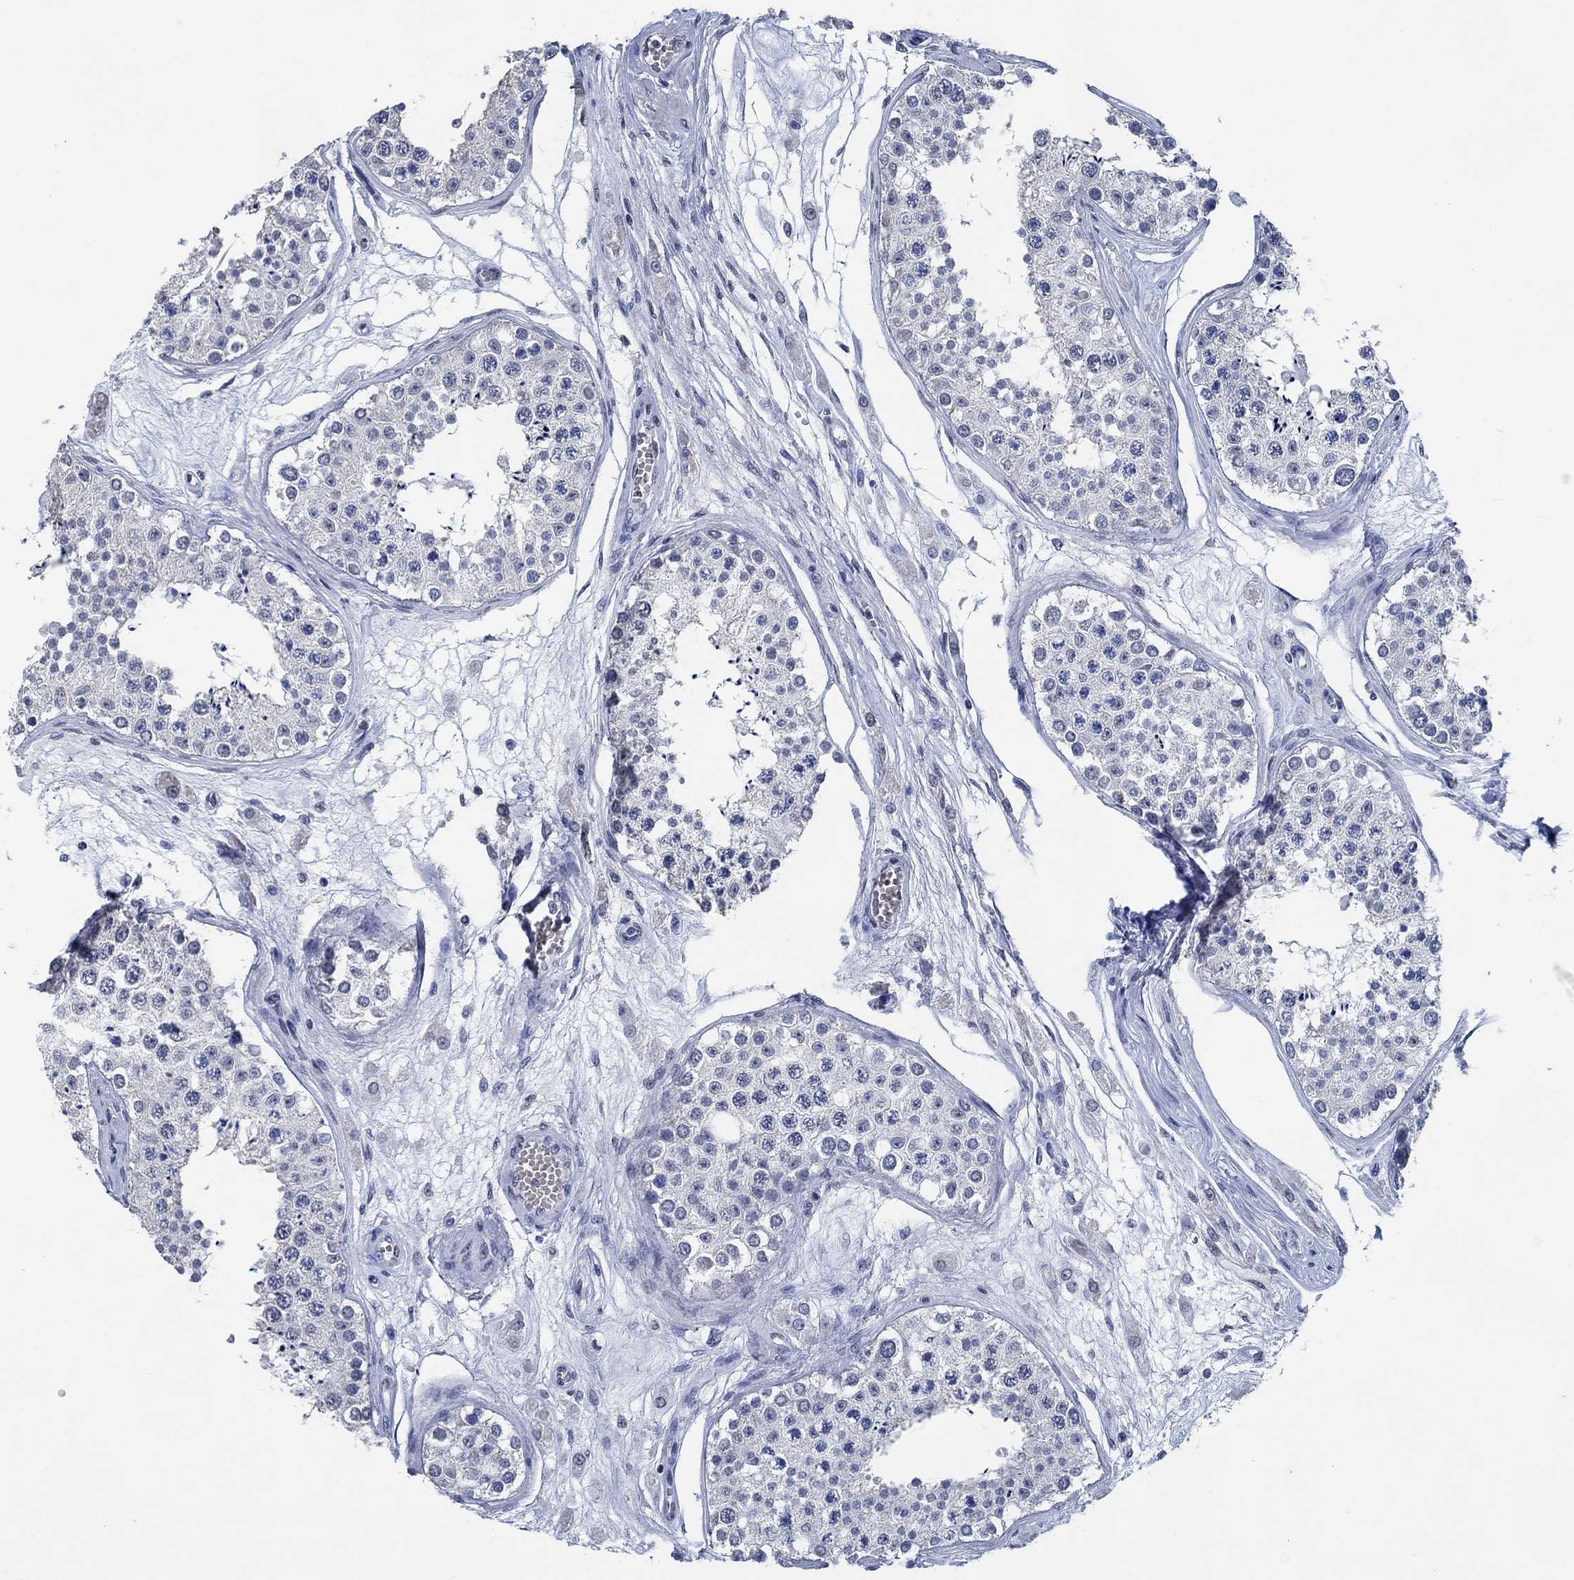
{"staining": {"intensity": "negative", "quantity": "none", "location": "none"}, "tissue": "testis", "cell_type": "Cells in seminiferous ducts", "image_type": "normal", "snomed": [{"axis": "morphology", "description": "Normal tissue, NOS"}, {"axis": "topography", "description": "Testis"}], "caption": "The histopathology image displays no staining of cells in seminiferous ducts in benign testis. The staining is performed using DAB brown chromogen with nuclei counter-stained in using hematoxylin.", "gene": "OBSCN", "patient": {"sex": "male", "age": 25}}